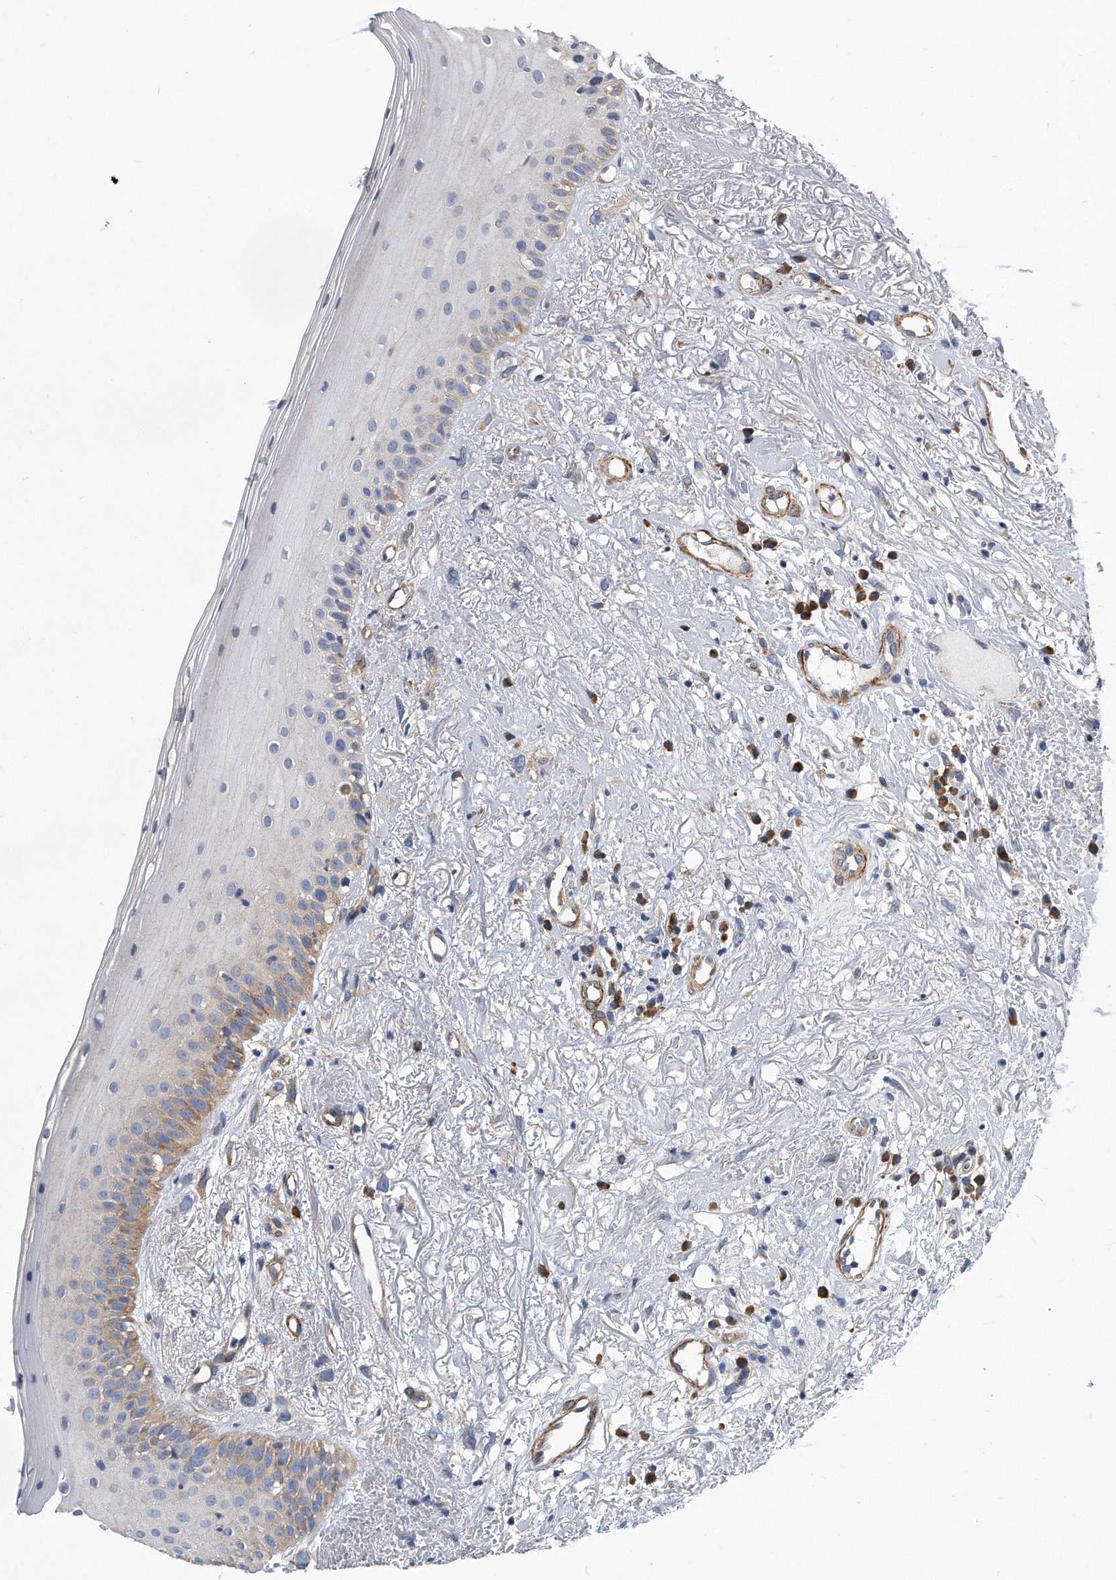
{"staining": {"intensity": "moderate", "quantity": "25%-75%", "location": "cytoplasmic/membranous"}, "tissue": "oral mucosa", "cell_type": "Squamous epithelial cells", "image_type": "normal", "snomed": [{"axis": "morphology", "description": "Normal tissue, NOS"}, {"axis": "topography", "description": "Oral tissue"}], "caption": "A brown stain shows moderate cytoplasmic/membranous staining of a protein in squamous epithelial cells of unremarkable human oral mucosa.", "gene": "EIF2B4", "patient": {"sex": "female", "age": 63}}